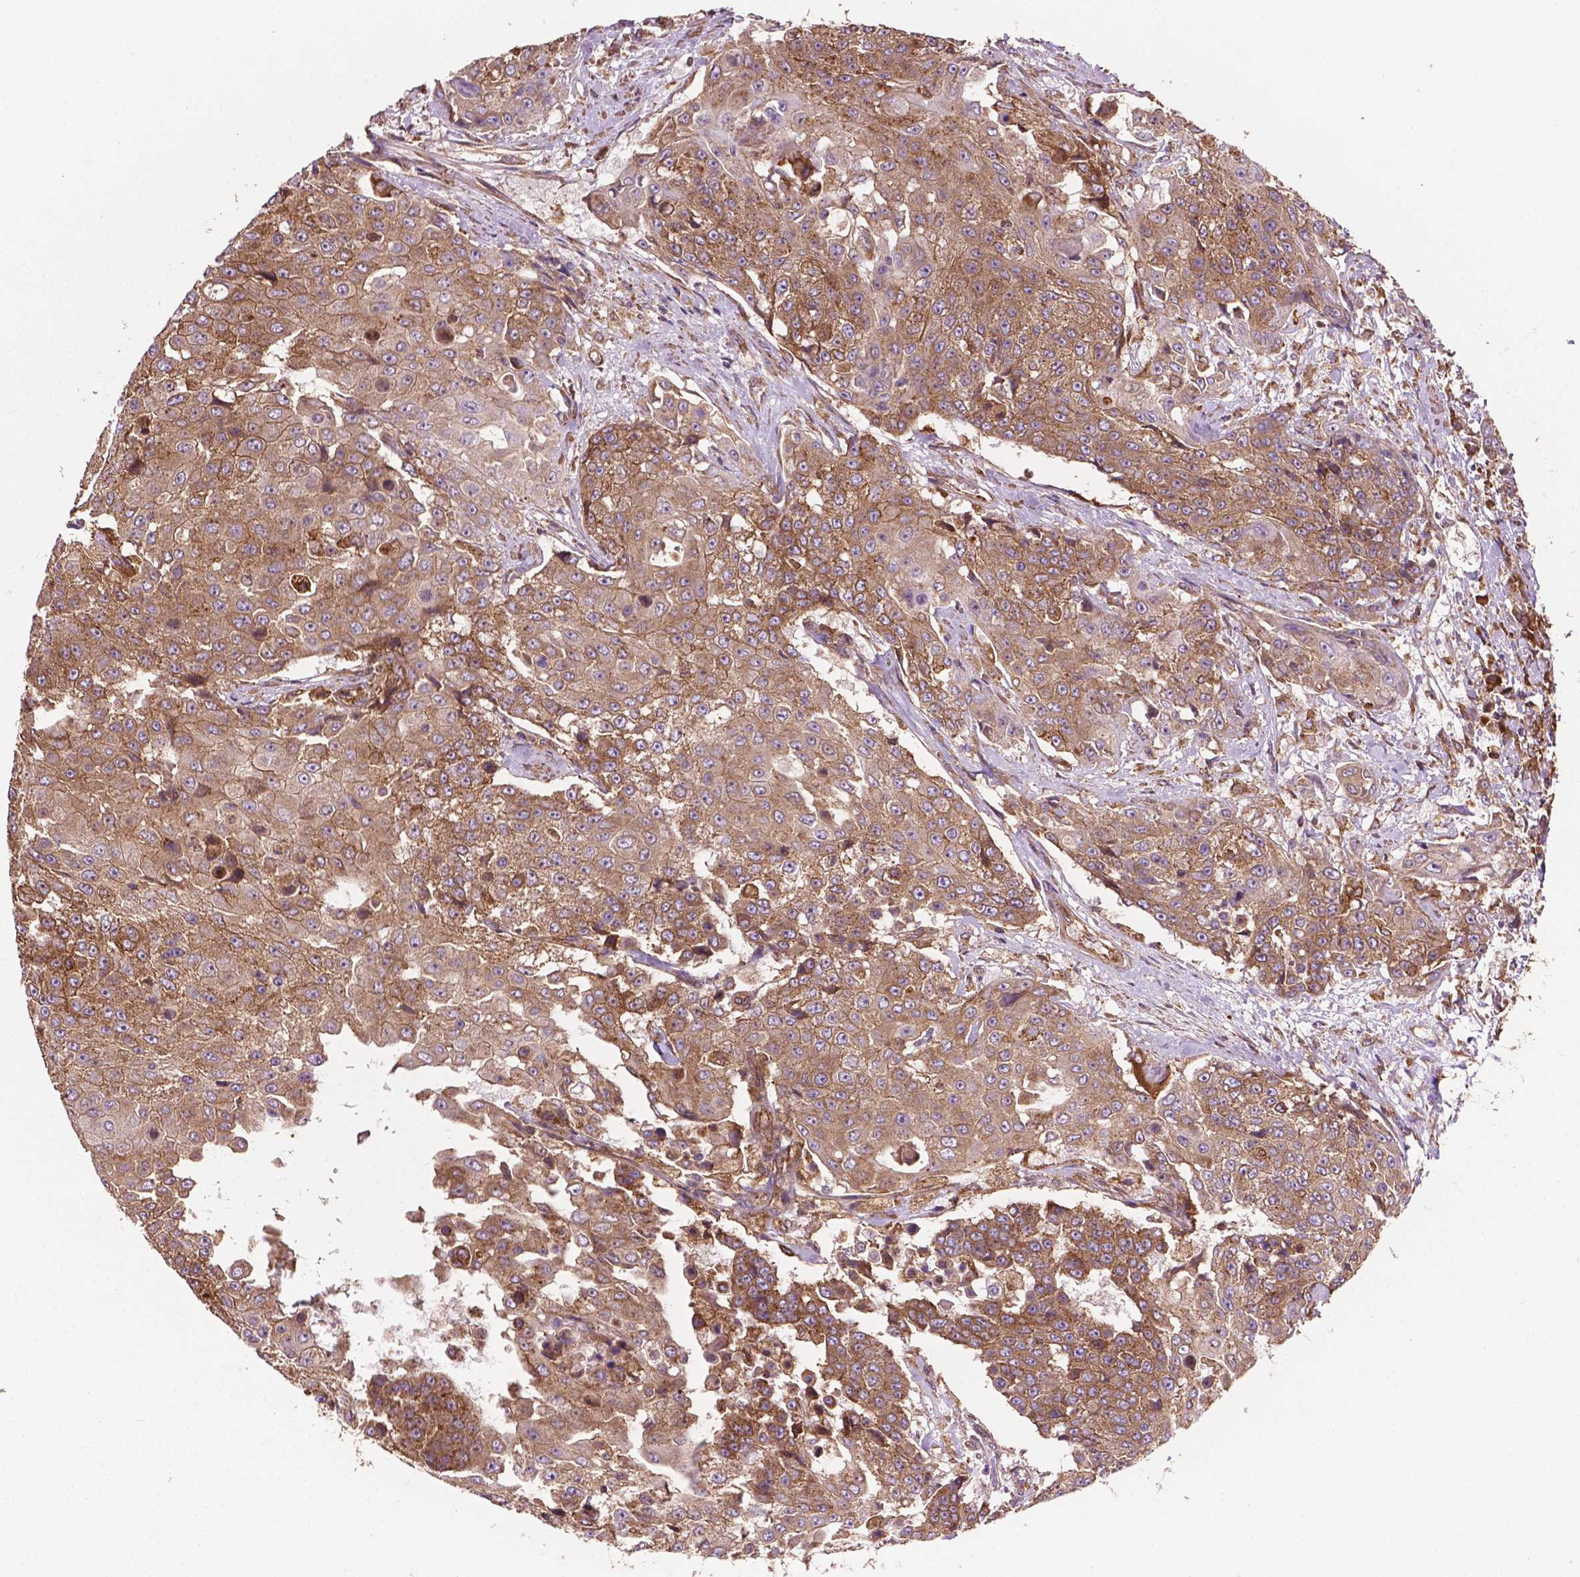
{"staining": {"intensity": "moderate", "quantity": ">75%", "location": "cytoplasmic/membranous"}, "tissue": "urothelial cancer", "cell_type": "Tumor cells", "image_type": "cancer", "snomed": [{"axis": "morphology", "description": "Urothelial carcinoma, High grade"}, {"axis": "topography", "description": "Urinary bladder"}], "caption": "High-grade urothelial carcinoma stained with immunohistochemistry (IHC) shows moderate cytoplasmic/membranous positivity in about >75% of tumor cells.", "gene": "CCDC71L", "patient": {"sex": "female", "age": 63}}